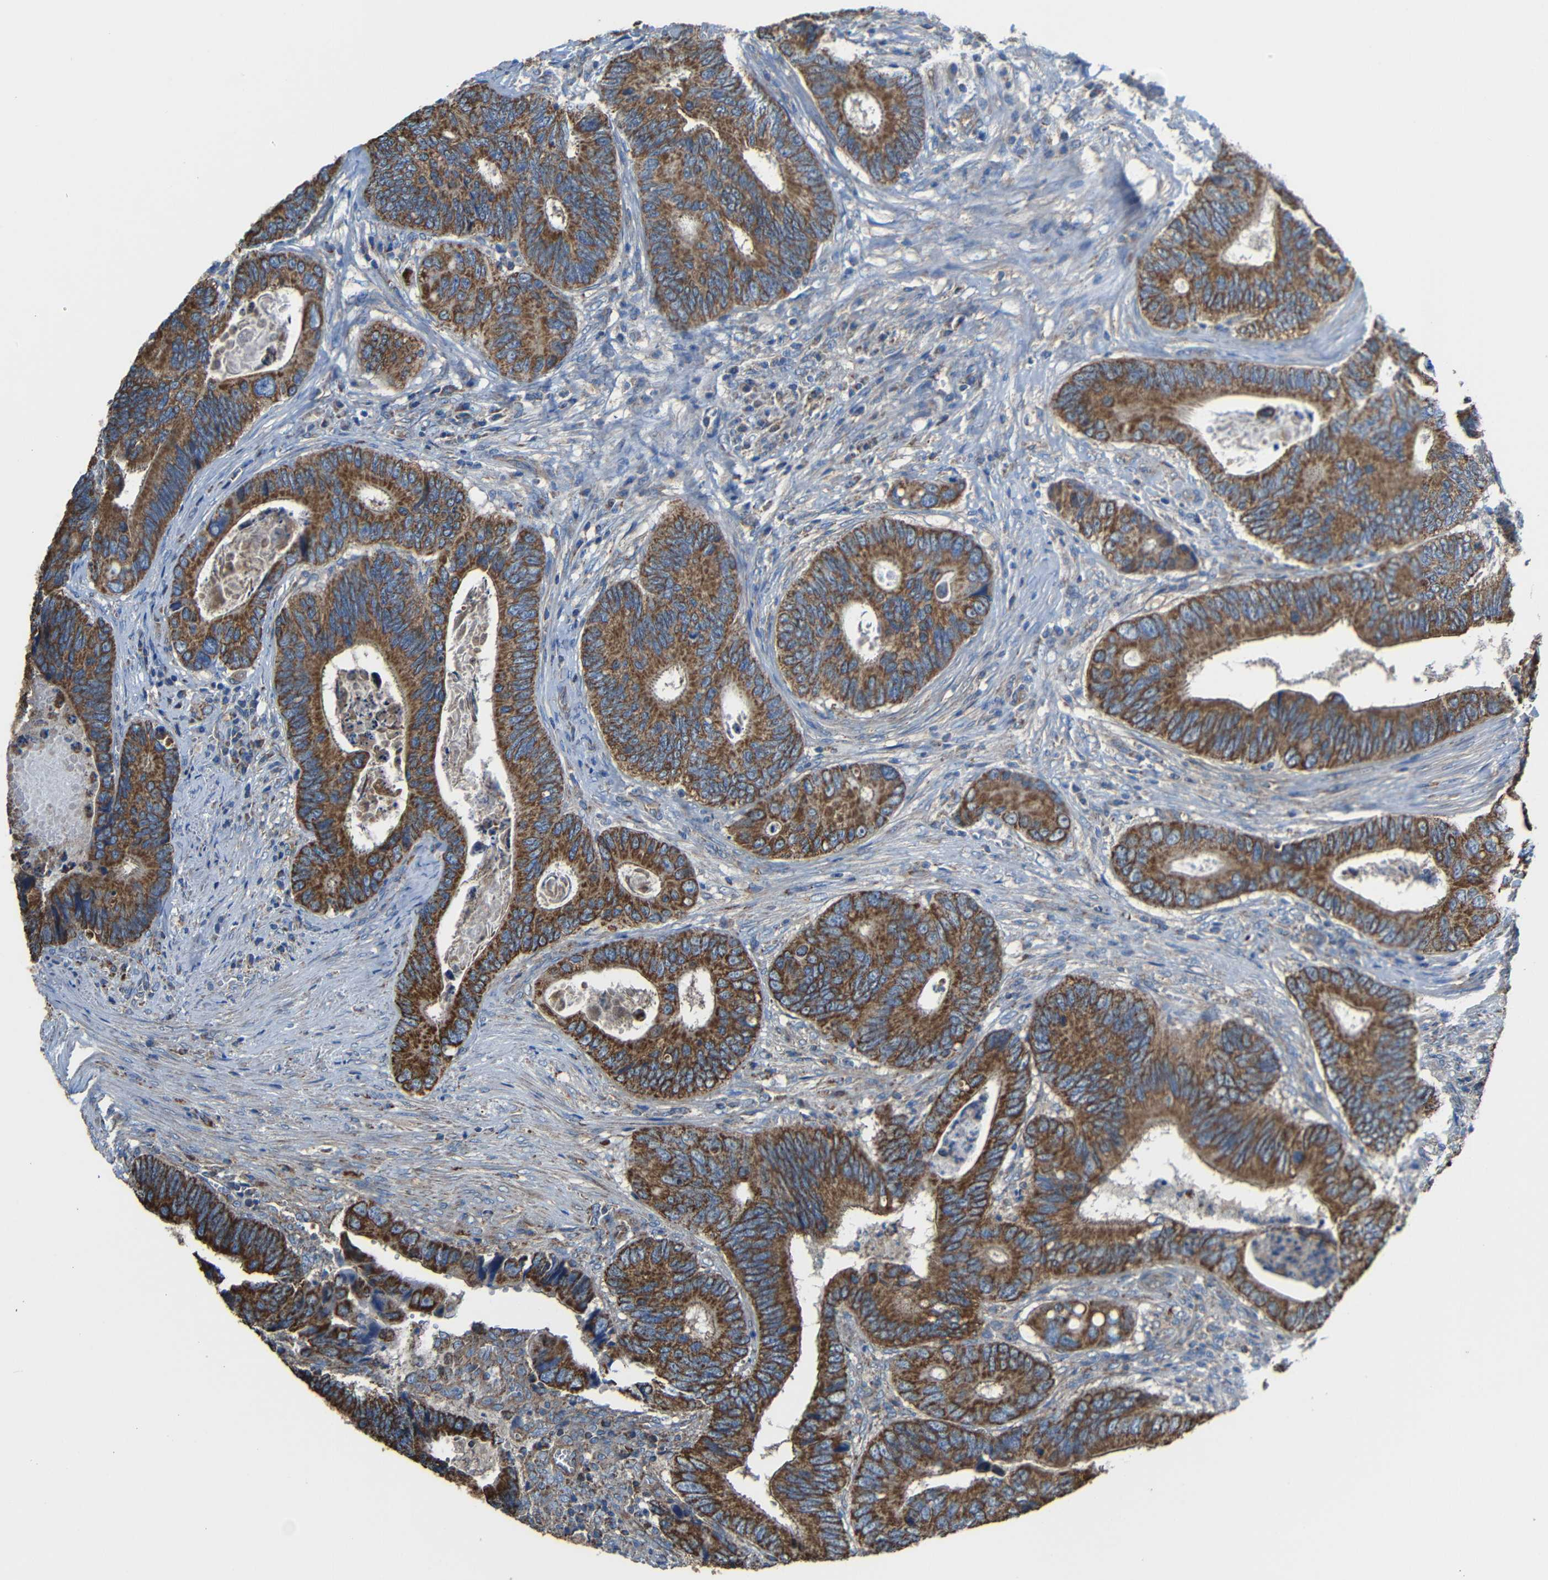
{"staining": {"intensity": "strong", "quantity": ">75%", "location": "cytoplasmic/membranous"}, "tissue": "colorectal cancer", "cell_type": "Tumor cells", "image_type": "cancer", "snomed": [{"axis": "morphology", "description": "Inflammation, NOS"}, {"axis": "morphology", "description": "Adenocarcinoma, NOS"}, {"axis": "topography", "description": "Colon"}], "caption": "Immunohistochemical staining of adenocarcinoma (colorectal) displays high levels of strong cytoplasmic/membranous expression in about >75% of tumor cells.", "gene": "INTS6L", "patient": {"sex": "male", "age": 72}}